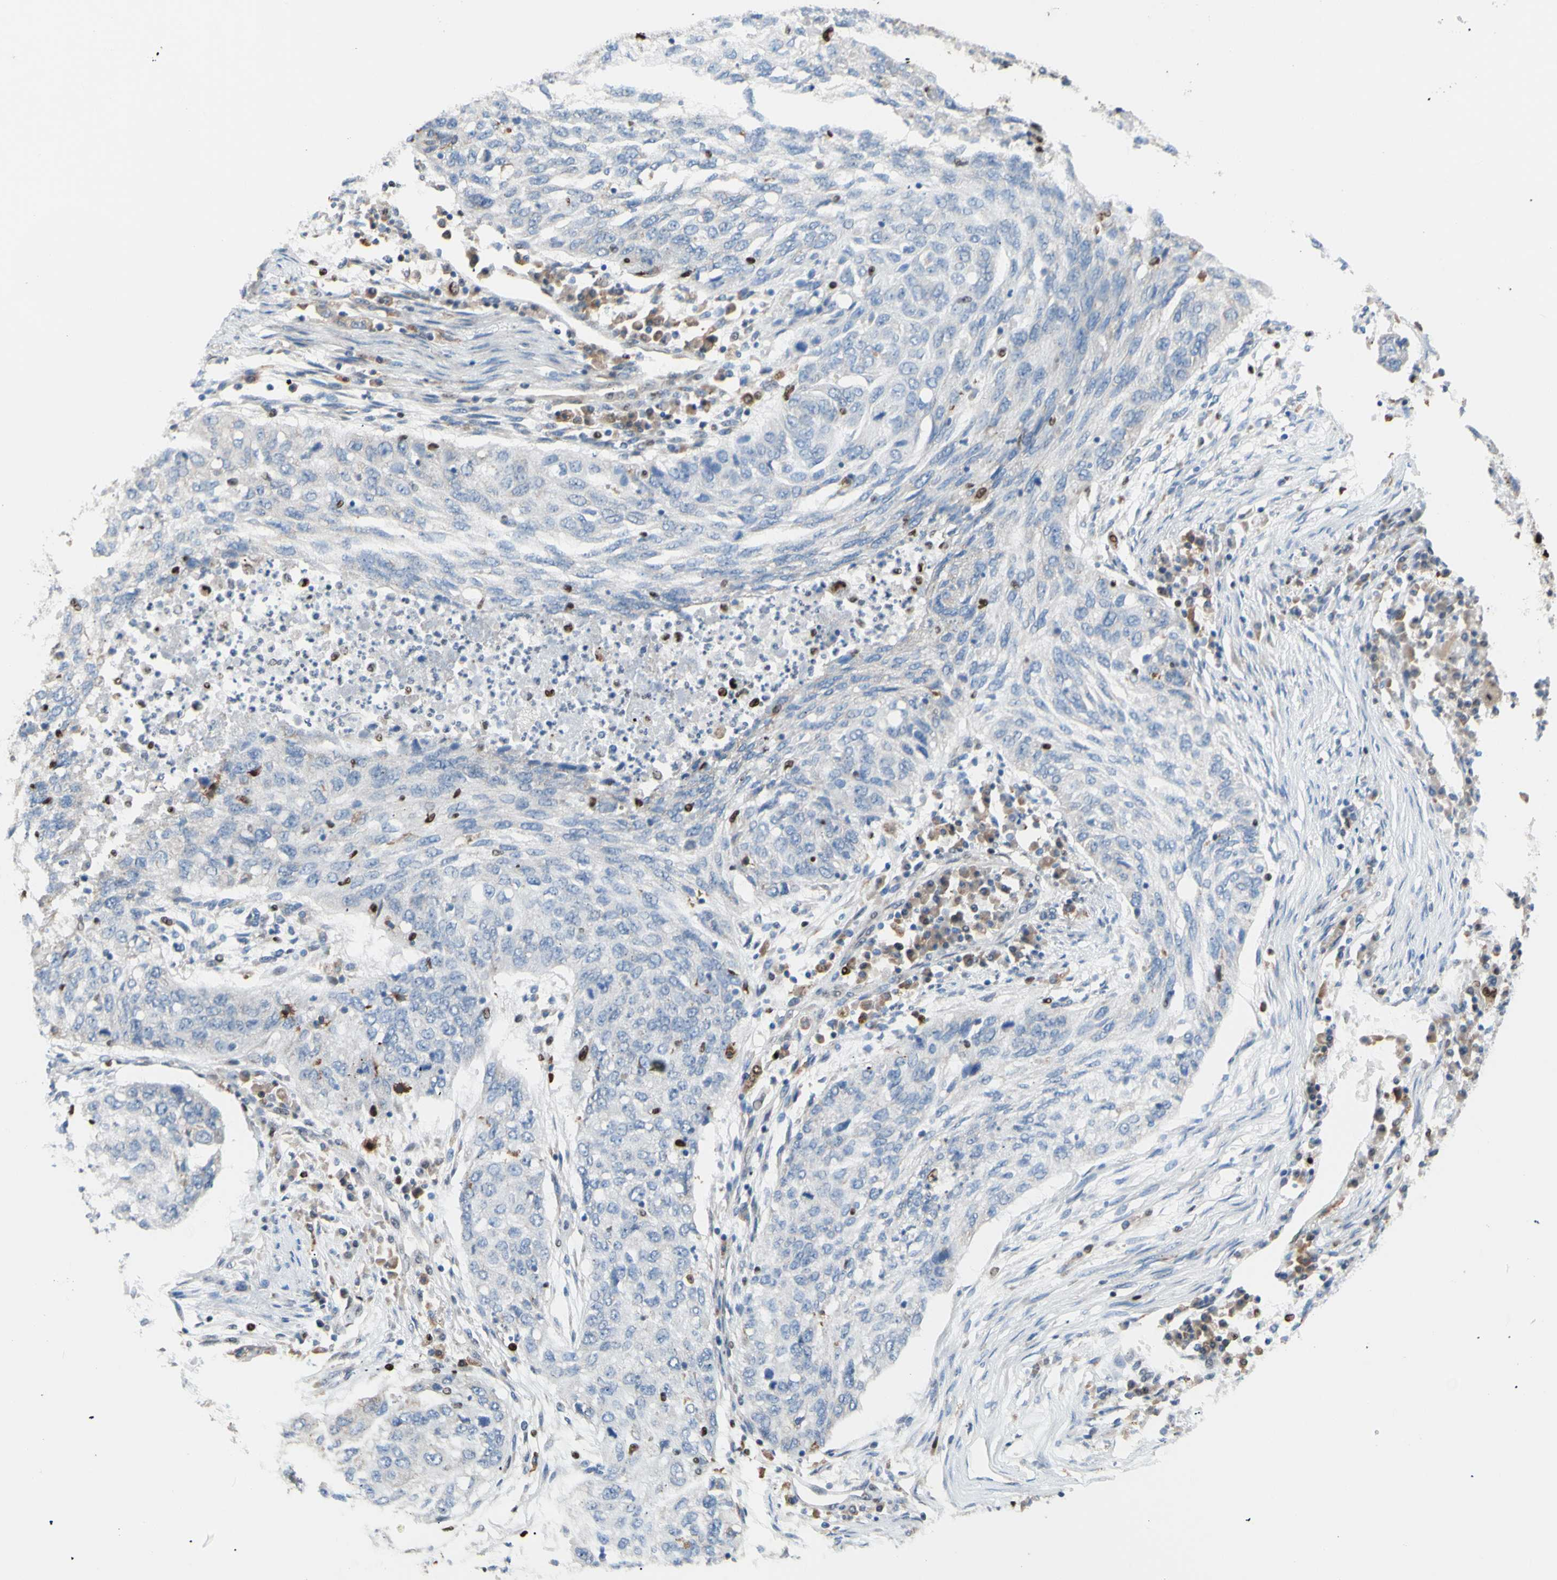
{"staining": {"intensity": "negative", "quantity": "none", "location": "none"}, "tissue": "lung cancer", "cell_type": "Tumor cells", "image_type": "cancer", "snomed": [{"axis": "morphology", "description": "Squamous cell carcinoma, NOS"}, {"axis": "topography", "description": "Lung"}], "caption": "Human squamous cell carcinoma (lung) stained for a protein using immunohistochemistry exhibits no positivity in tumor cells.", "gene": "EED", "patient": {"sex": "female", "age": 63}}